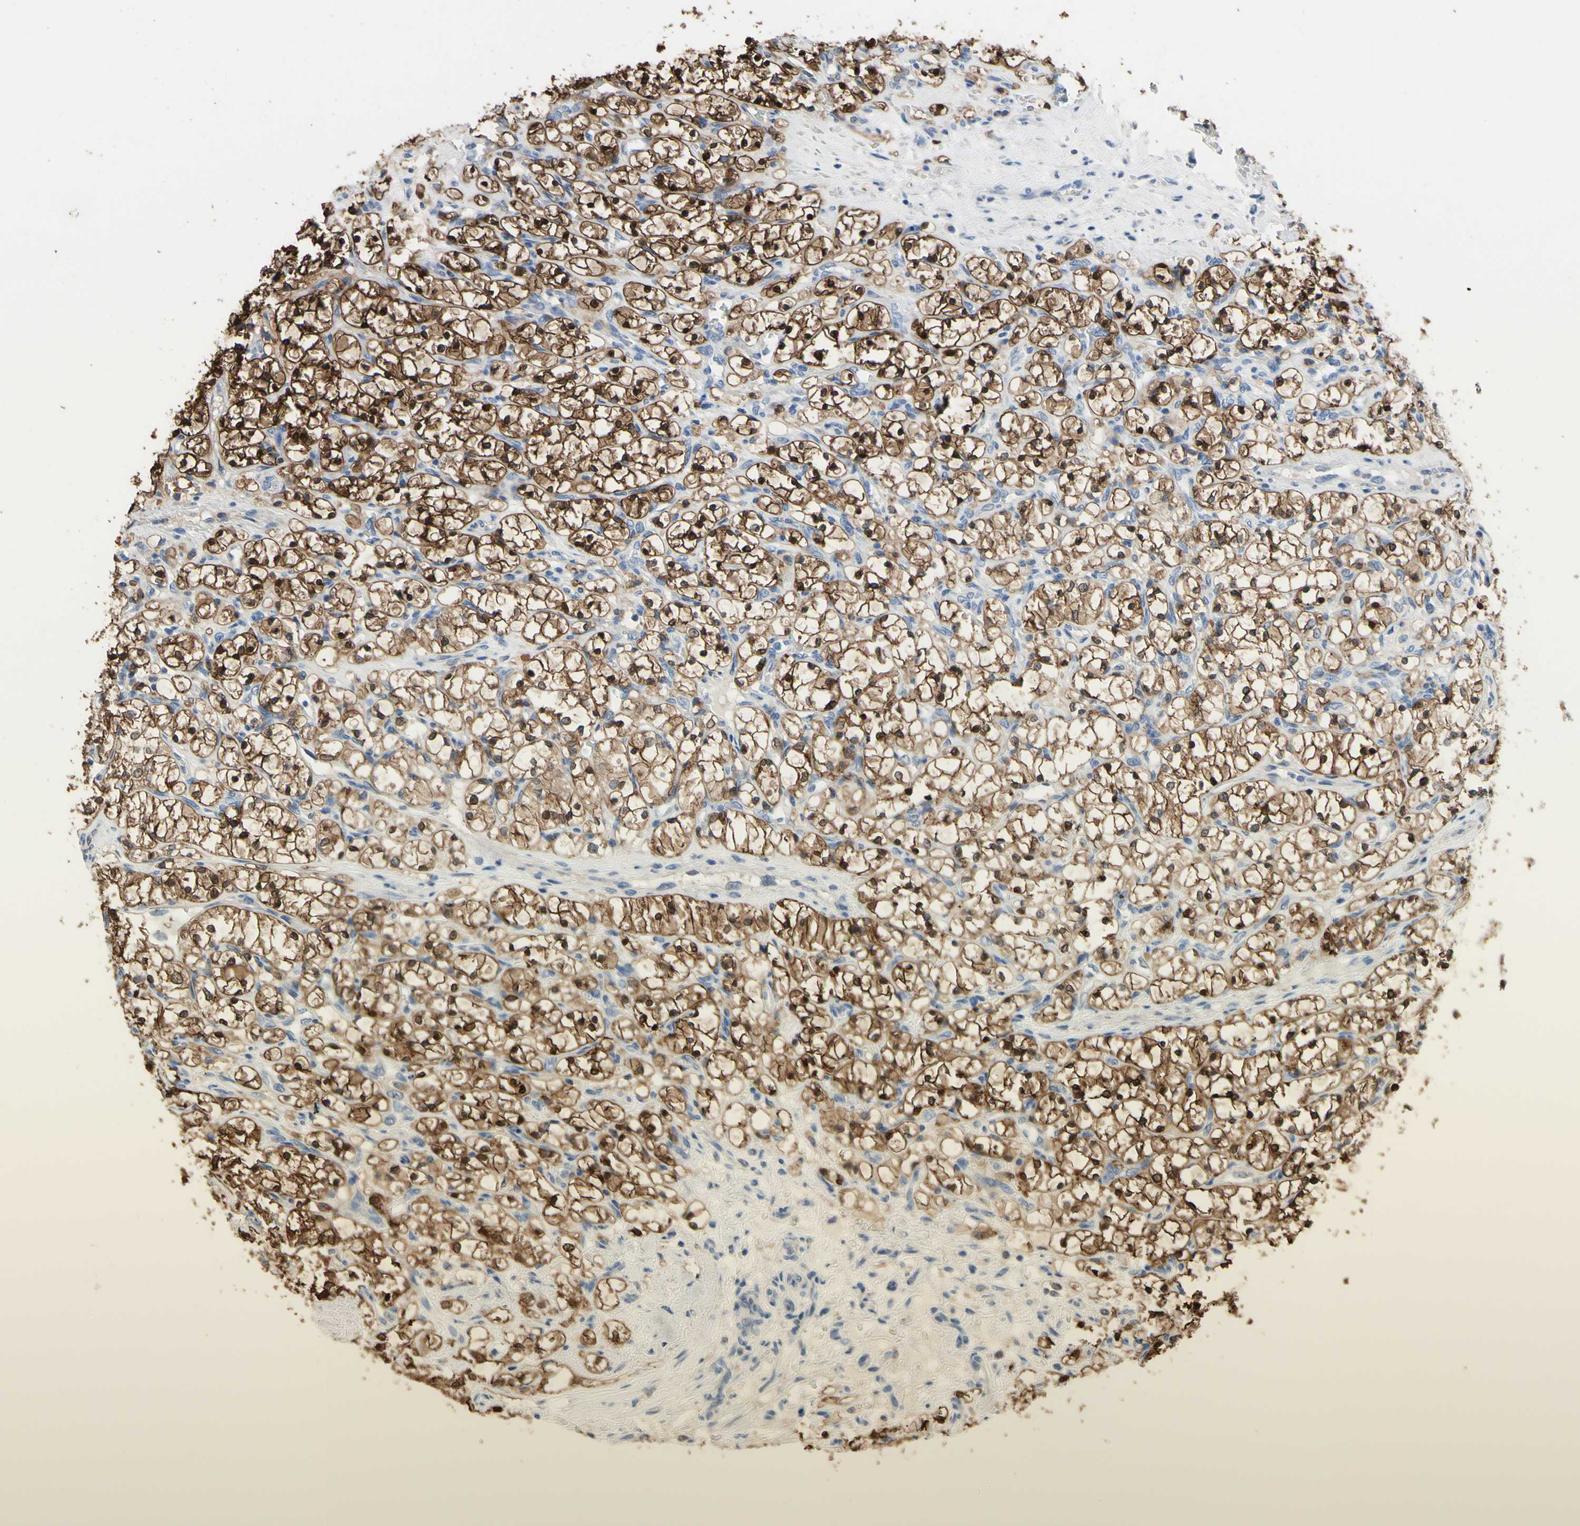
{"staining": {"intensity": "strong", "quantity": ">75%", "location": "cytoplasmic/membranous,nuclear"}, "tissue": "renal cancer", "cell_type": "Tumor cells", "image_type": "cancer", "snomed": [{"axis": "morphology", "description": "Adenocarcinoma, NOS"}, {"axis": "topography", "description": "Kidney"}], "caption": "The micrograph reveals immunohistochemical staining of renal adenocarcinoma. There is strong cytoplasmic/membranous and nuclear expression is identified in about >75% of tumor cells.", "gene": "UPK3B", "patient": {"sex": "female", "age": 69}}